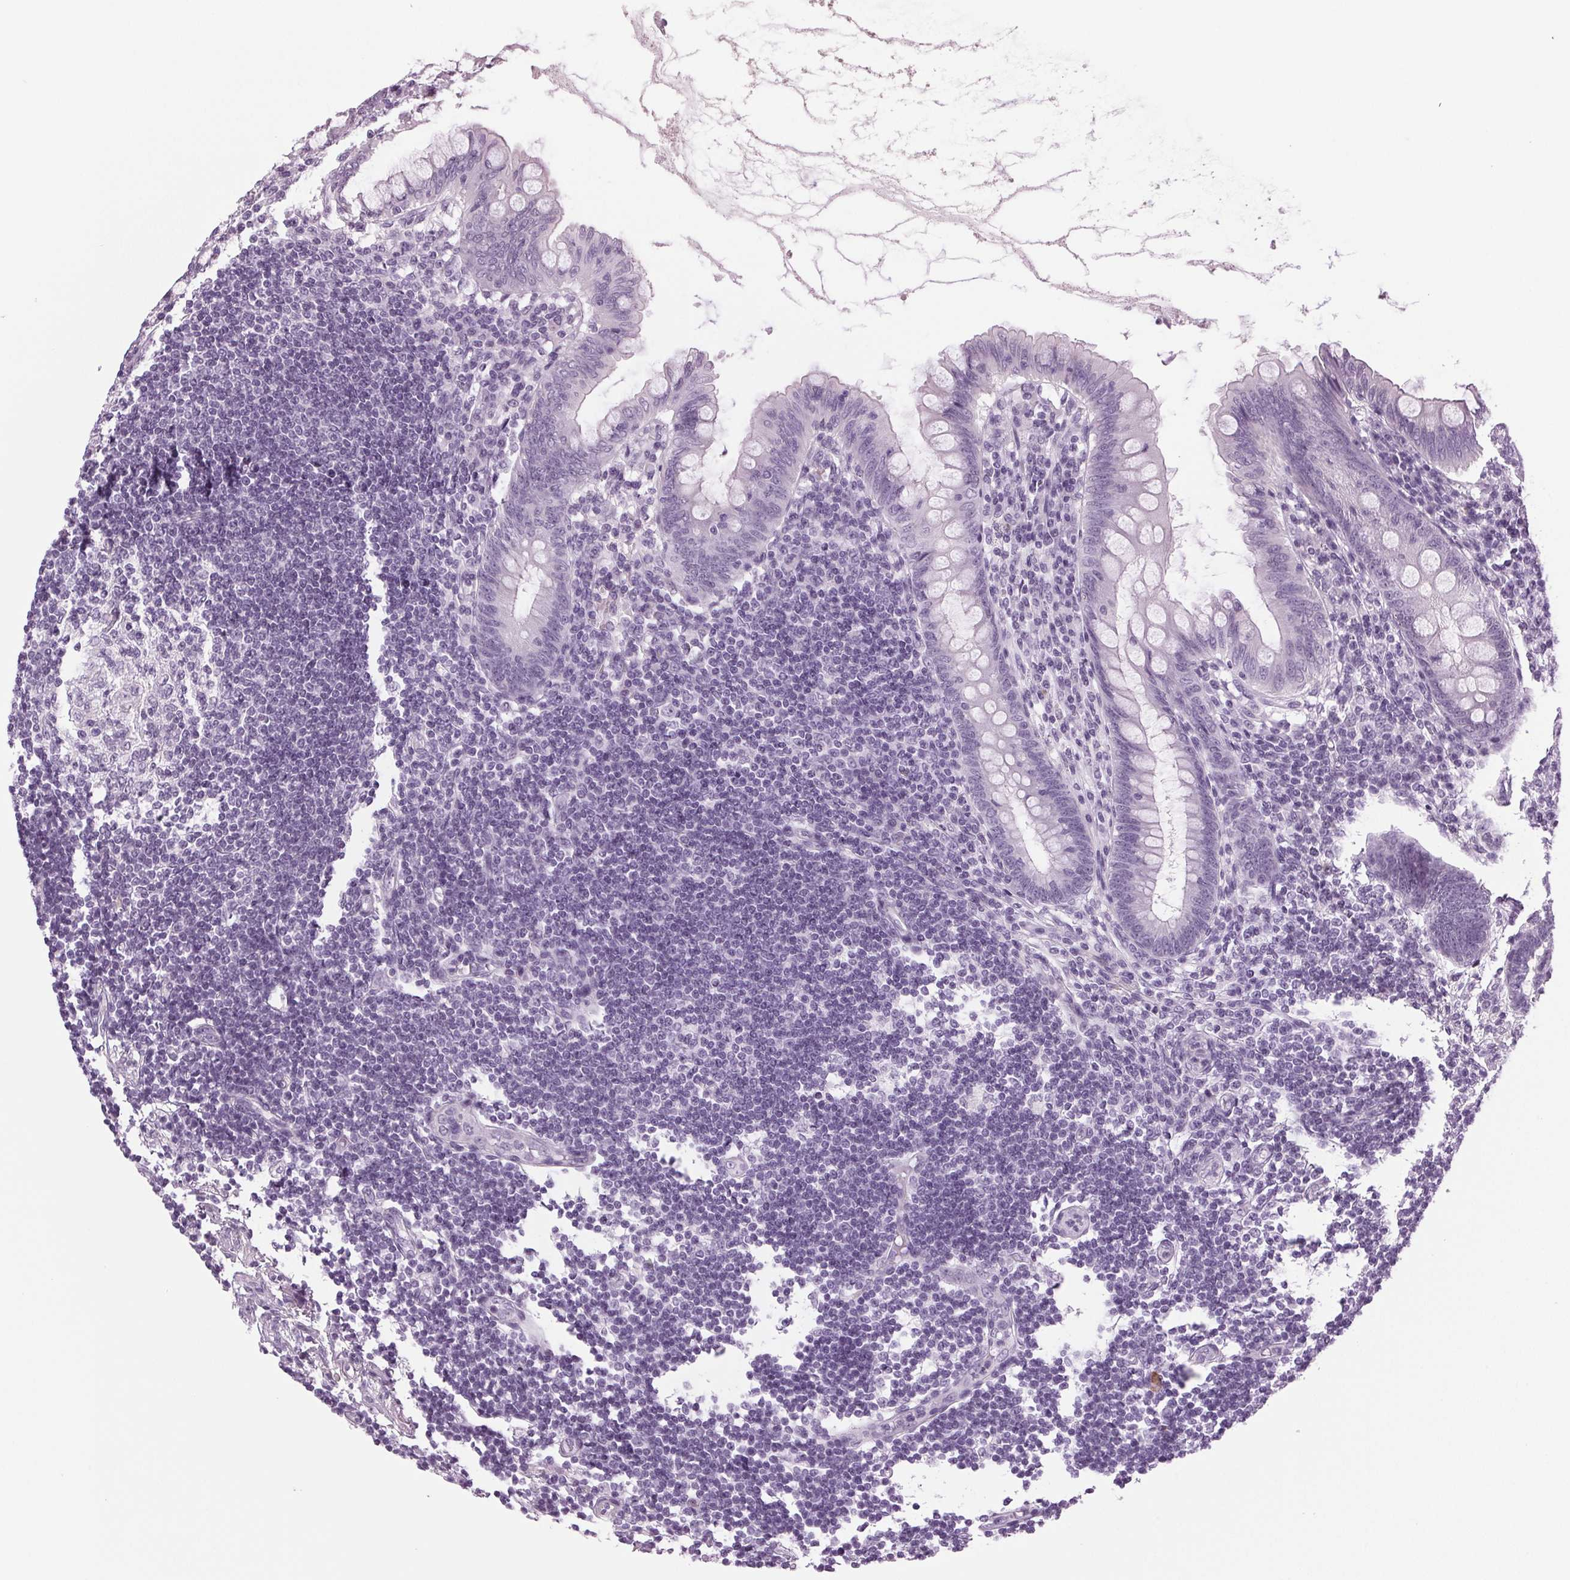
{"staining": {"intensity": "negative", "quantity": "none", "location": "none"}, "tissue": "appendix", "cell_type": "Glandular cells", "image_type": "normal", "snomed": [{"axis": "morphology", "description": "Normal tissue, NOS"}, {"axis": "topography", "description": "Appendix"}], "caption": "High power microscopy histopathology image of an immunohistochemistry (IHC) micrograph of unremarkable appendix, revealing no significant positivity in glandular cells.", "gene": "DNAH12", "patient": {"sex": "female", "age": 57}}